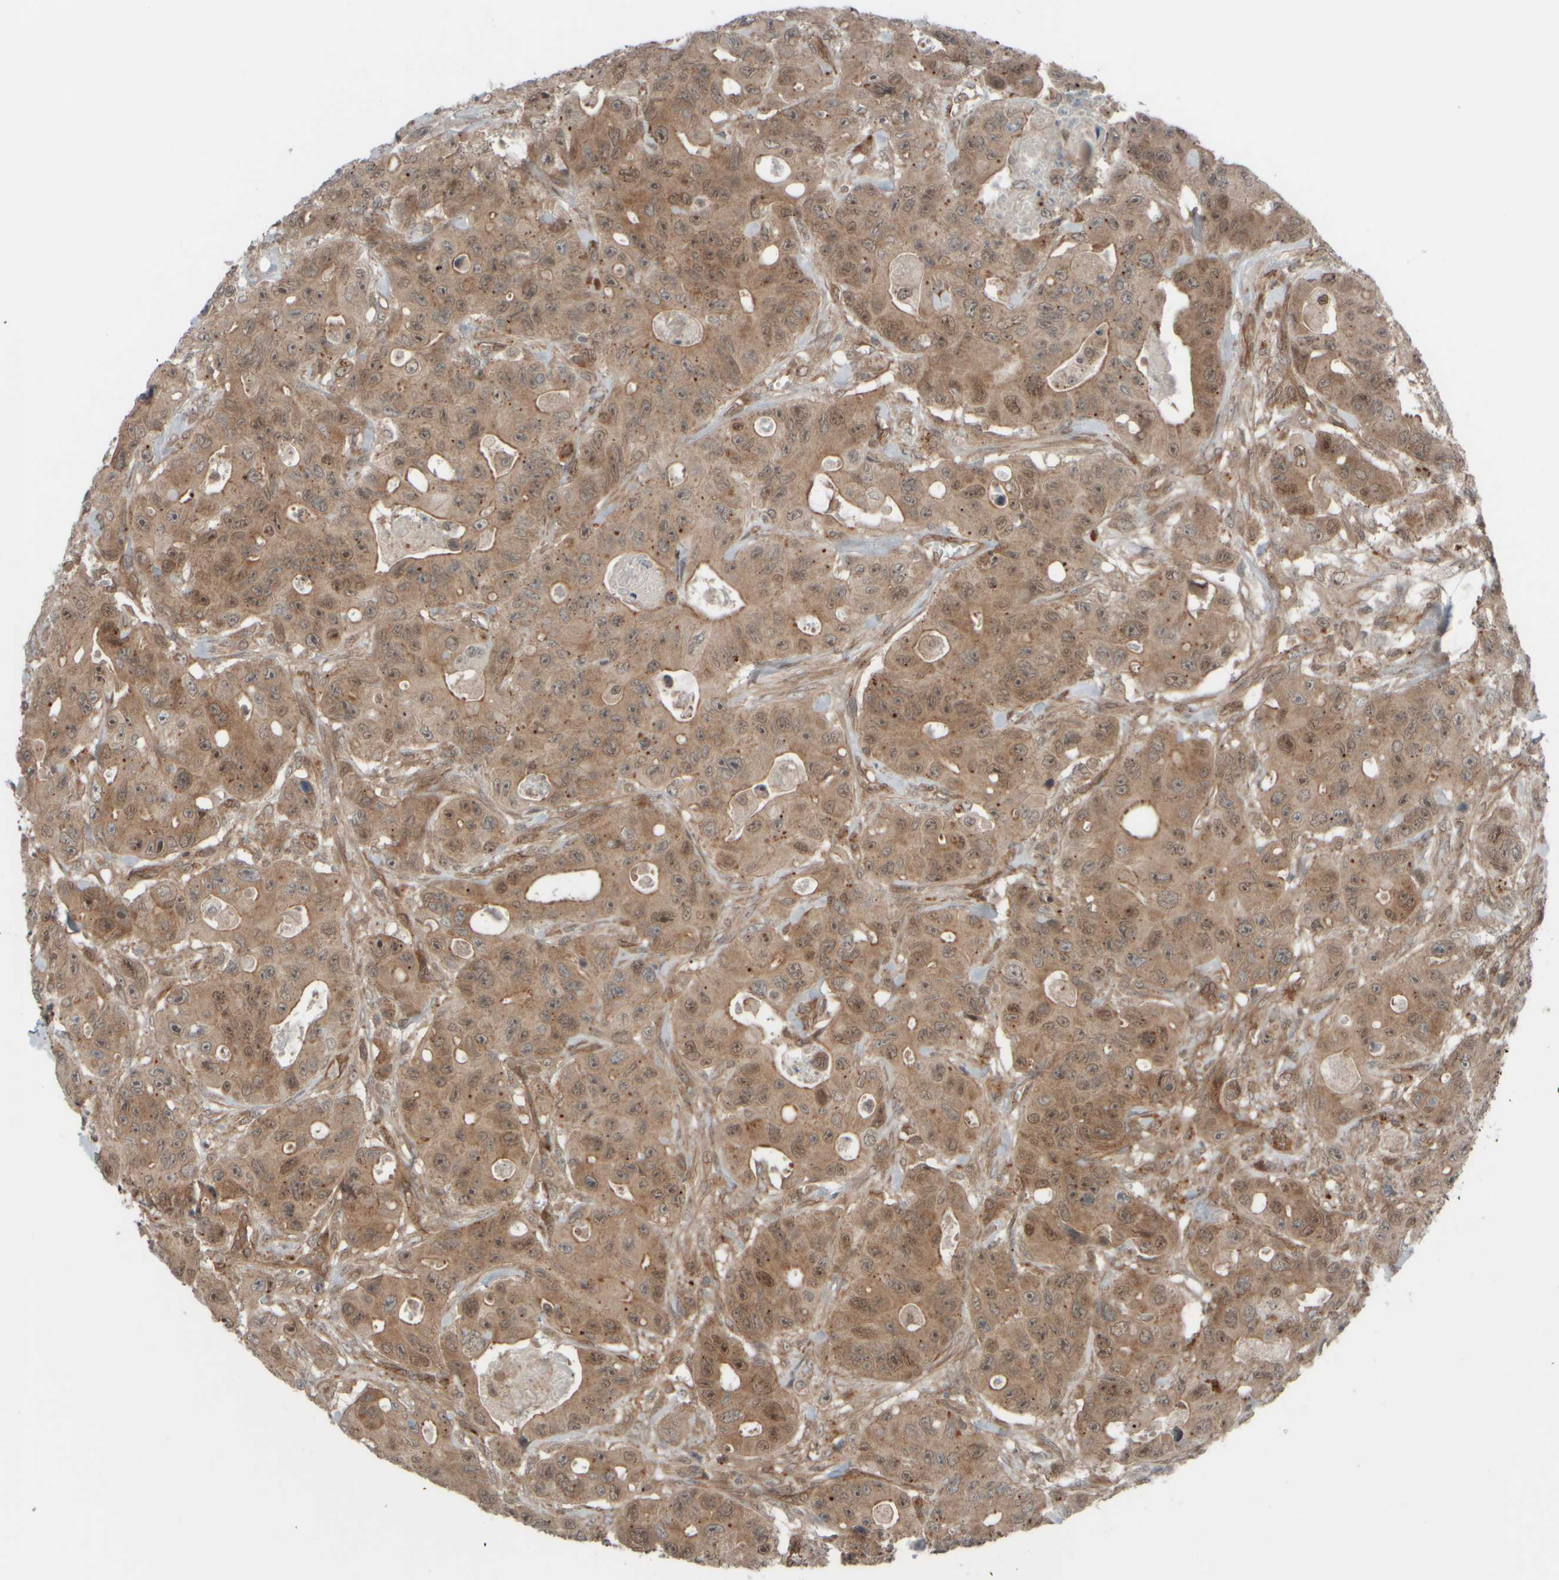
{"staining": {"intensity": "moderate", "quantity": ">75%", "location": "cytoplasmic/membranous,nuclear"}, "tissue": "colorectal cancer", "cell_type": "Tumor cells", "image_type": "cancer", "snomed": [{"axis": "morphology", "description": "Adenocarcinoma, NOS"}, {"axis": "topography", "description": "Colon"}], "caption": "High-power microscopy captured an immunohistochemistry micrograph of colorectal cancer (adenocarcinoma), revealing moderate cytoplasmic/membranous and nuclear expression in approximately >75% of tumor cells.", "gene": "GIGYF1", "patient": {"sex": "female", "age": 46}}